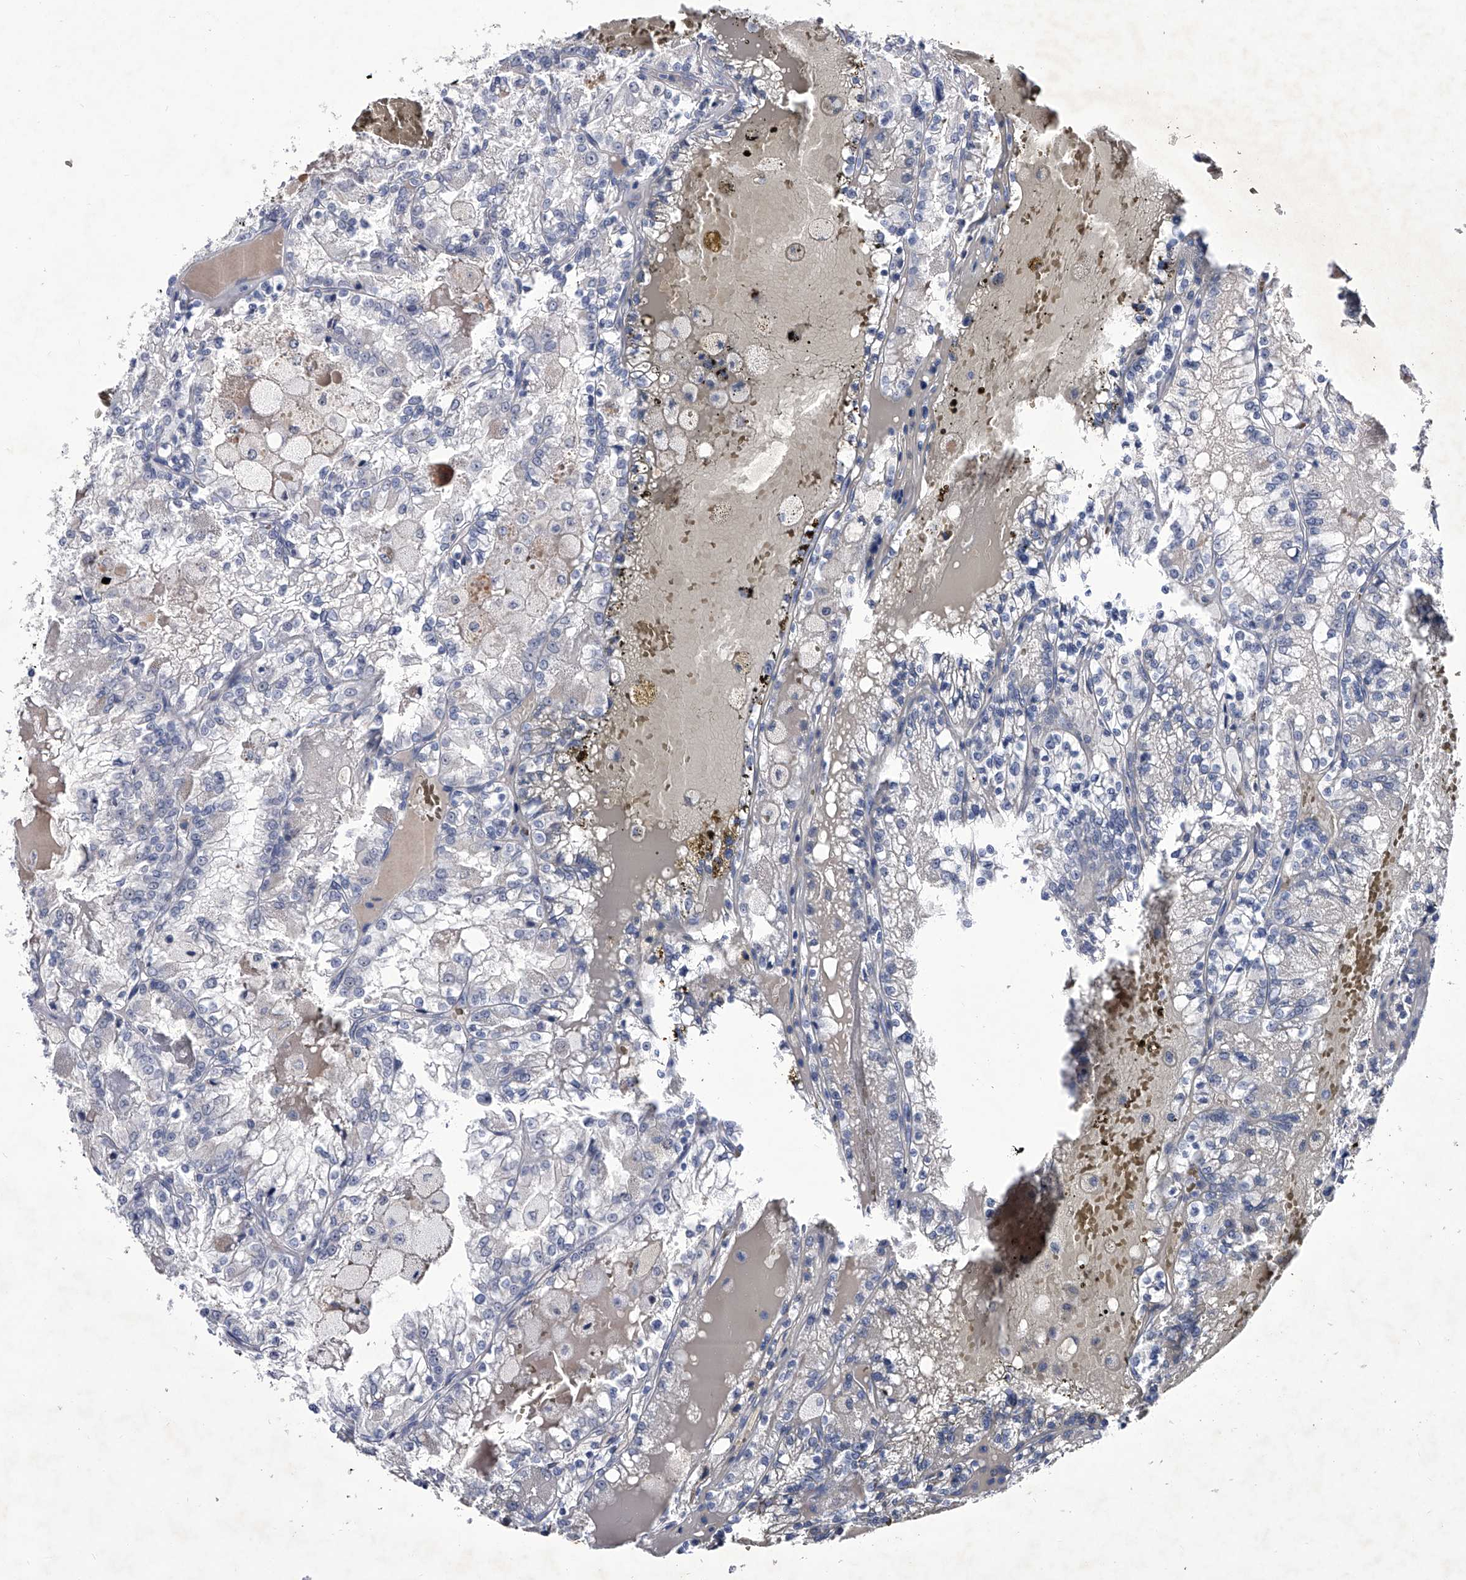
{"staining": {"intensity": "negative", "quantity": "none", "location": "none"}, "tissue": "renal cancer", "cell_type": "Tumor cells", "image_type": "cancer", "snomed": [{"axis": "morphology", "description": "Adenocarcinoma, NOS"}, {"axis": "topography", "description": "Kidney"}], "caption": "This is an immunohistochemistry micrograph of human renal cancer (adenocarcinoma). There is no staining in tumor cells.", "gene": "CRISP2", "patient": {"sex": "female", "age": 56}}